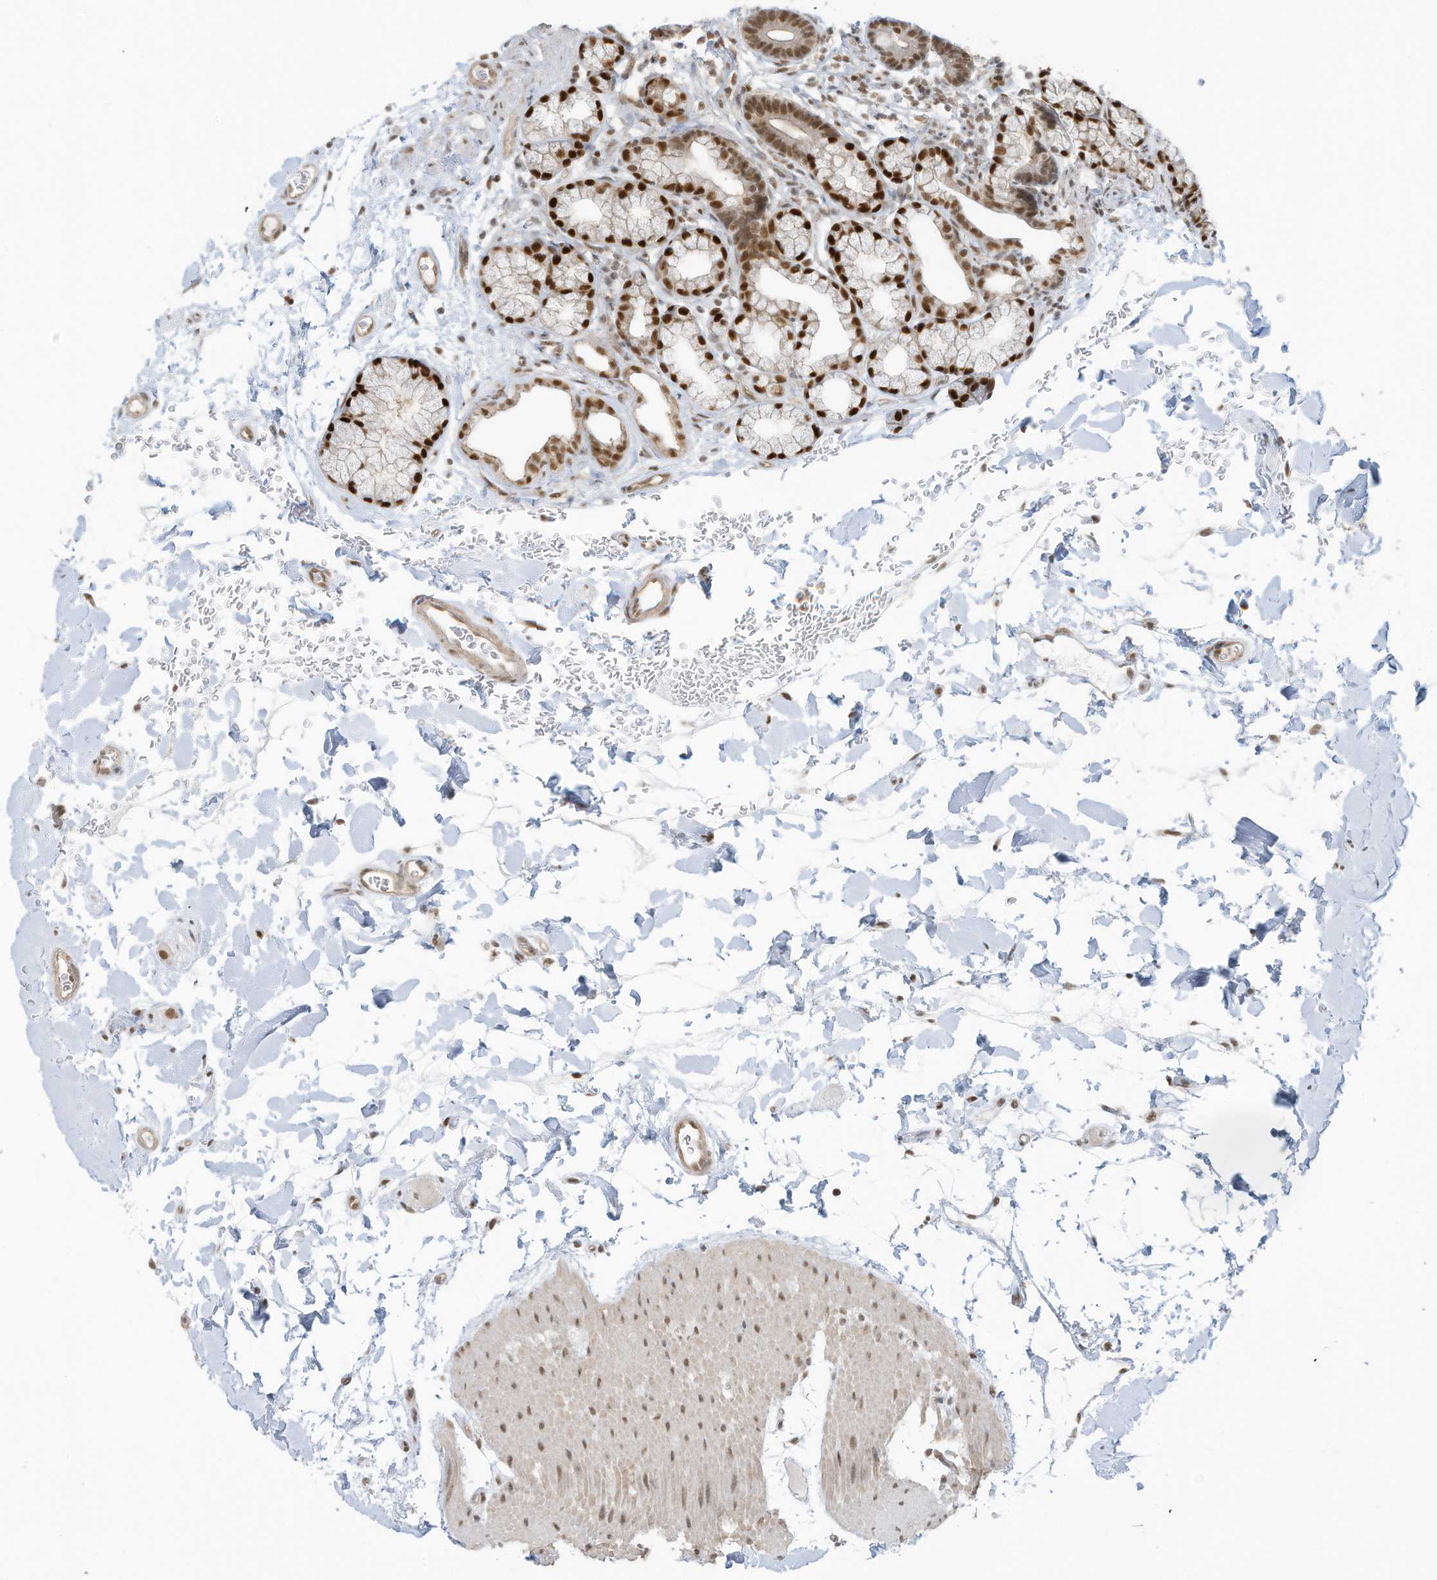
{"staining": {"intensity": "moderate", "quantity": ">75%", "location": "cytoplasmic/membranous,nuclear"}, "tissue": "duodenum", "cell_type": "Glandular cells", "image_type": "normal", "snomed": [{"axis": "morphology", "description": "Normal tissue, NOS"}, {"axis": "topography", "description": "Duodenum"}], "caption": "The immunohistochemical stain highlights moderate cytoplasmic/membranous,nuclear positivity in glandular cells of normal duodenum. The protein of interest is shown in brown color, while the nuclei are stained blue.", "gene": "DBR1", "patient": {"sex": "male", "age": 54}}